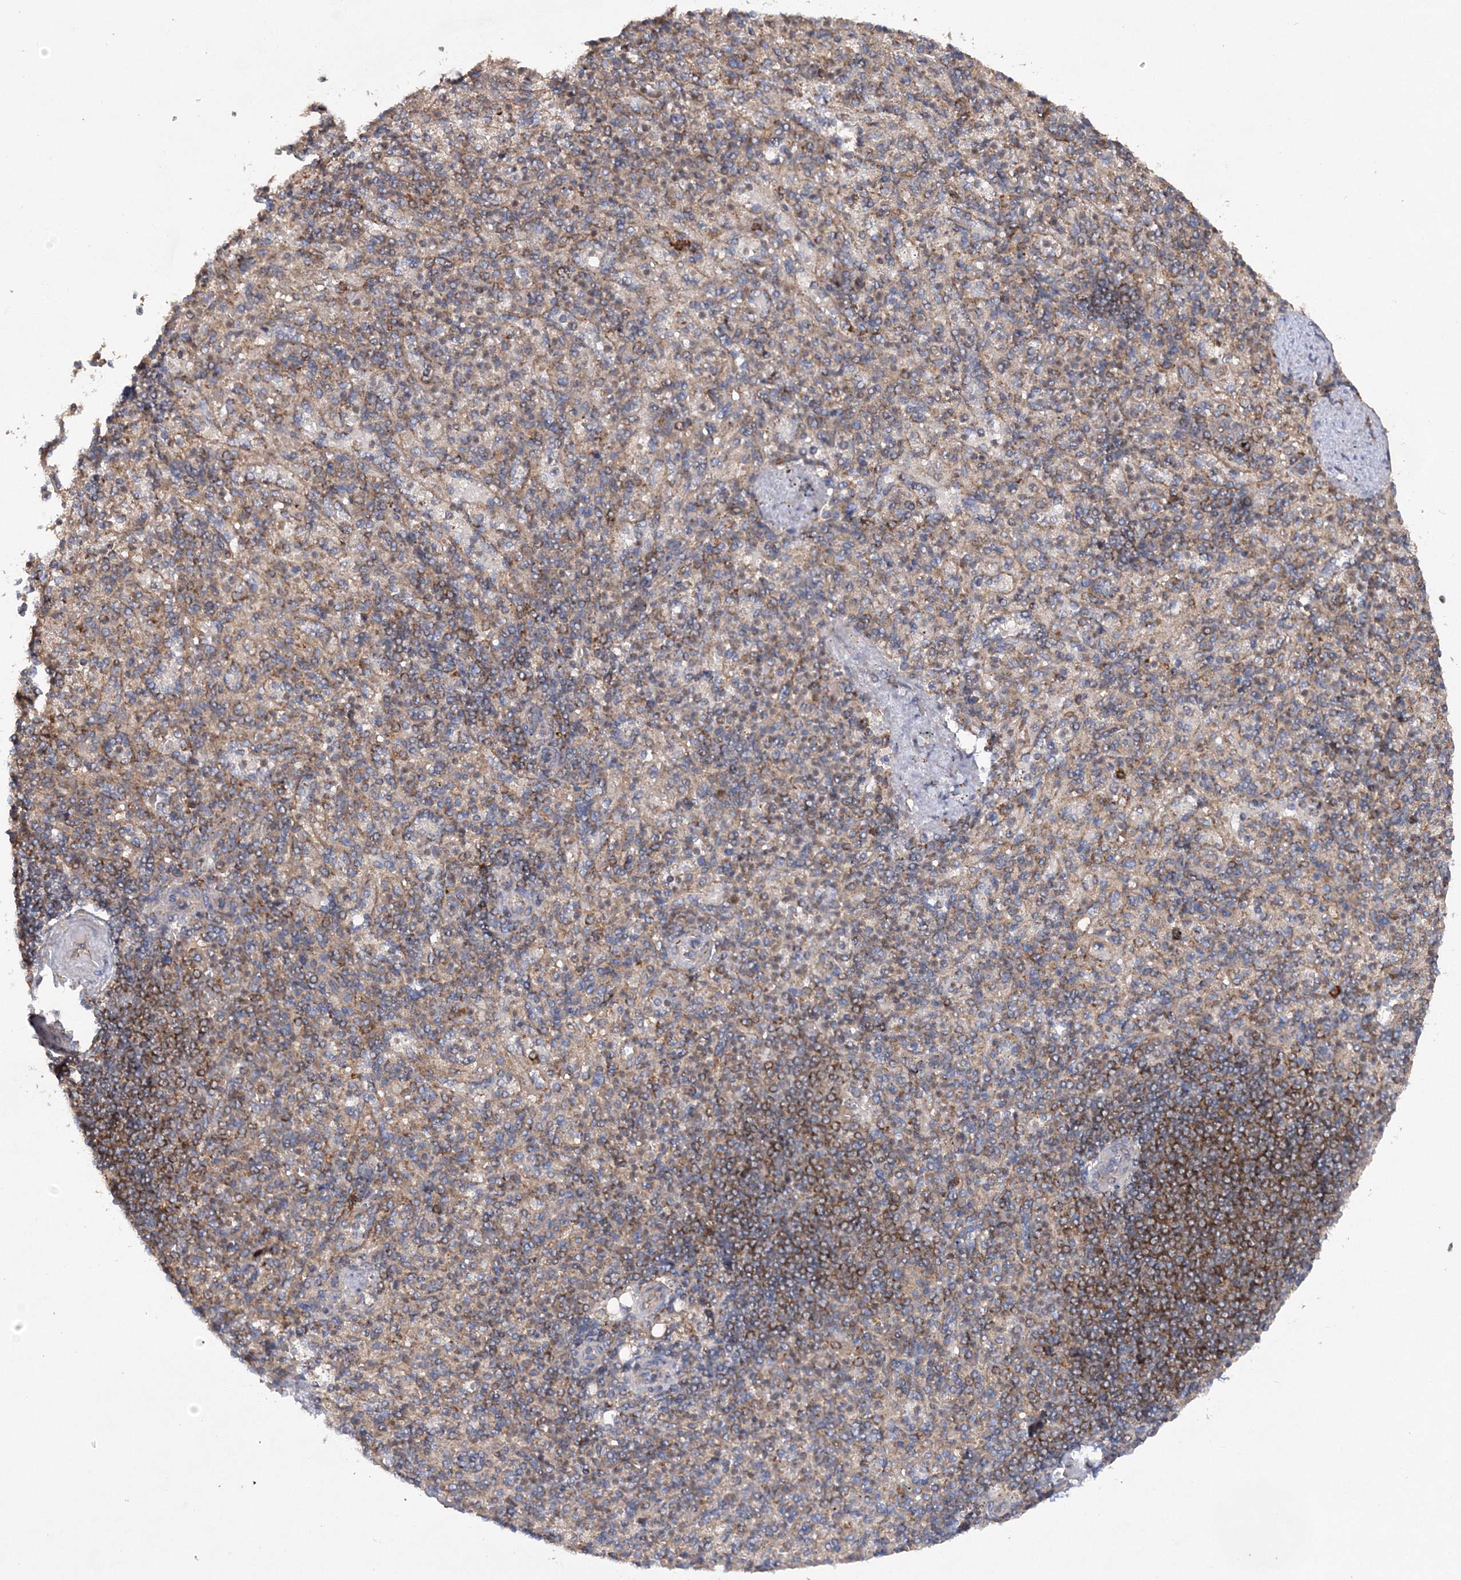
{"staining": {"intensity": "weak", "quantity": "<25%", "location": "cytoplasmic/membranous"}, "tissue": "spleen", "cell_type": "Cells in red pulp", "image_type": "normal", "snomed": [{"axis": "morphology", "description": "Normal tissue, NOS"}, {"axis": "topography", "description": "Spleen"}], "caption": "The micrograph exhibits no significant expression in cells in red pulp of spleen. (Immunohistochemistry, brightfield microscopy, high magnification).", "gene": "DNAJC13", "patient": {"sex": "female", "age": 74}}